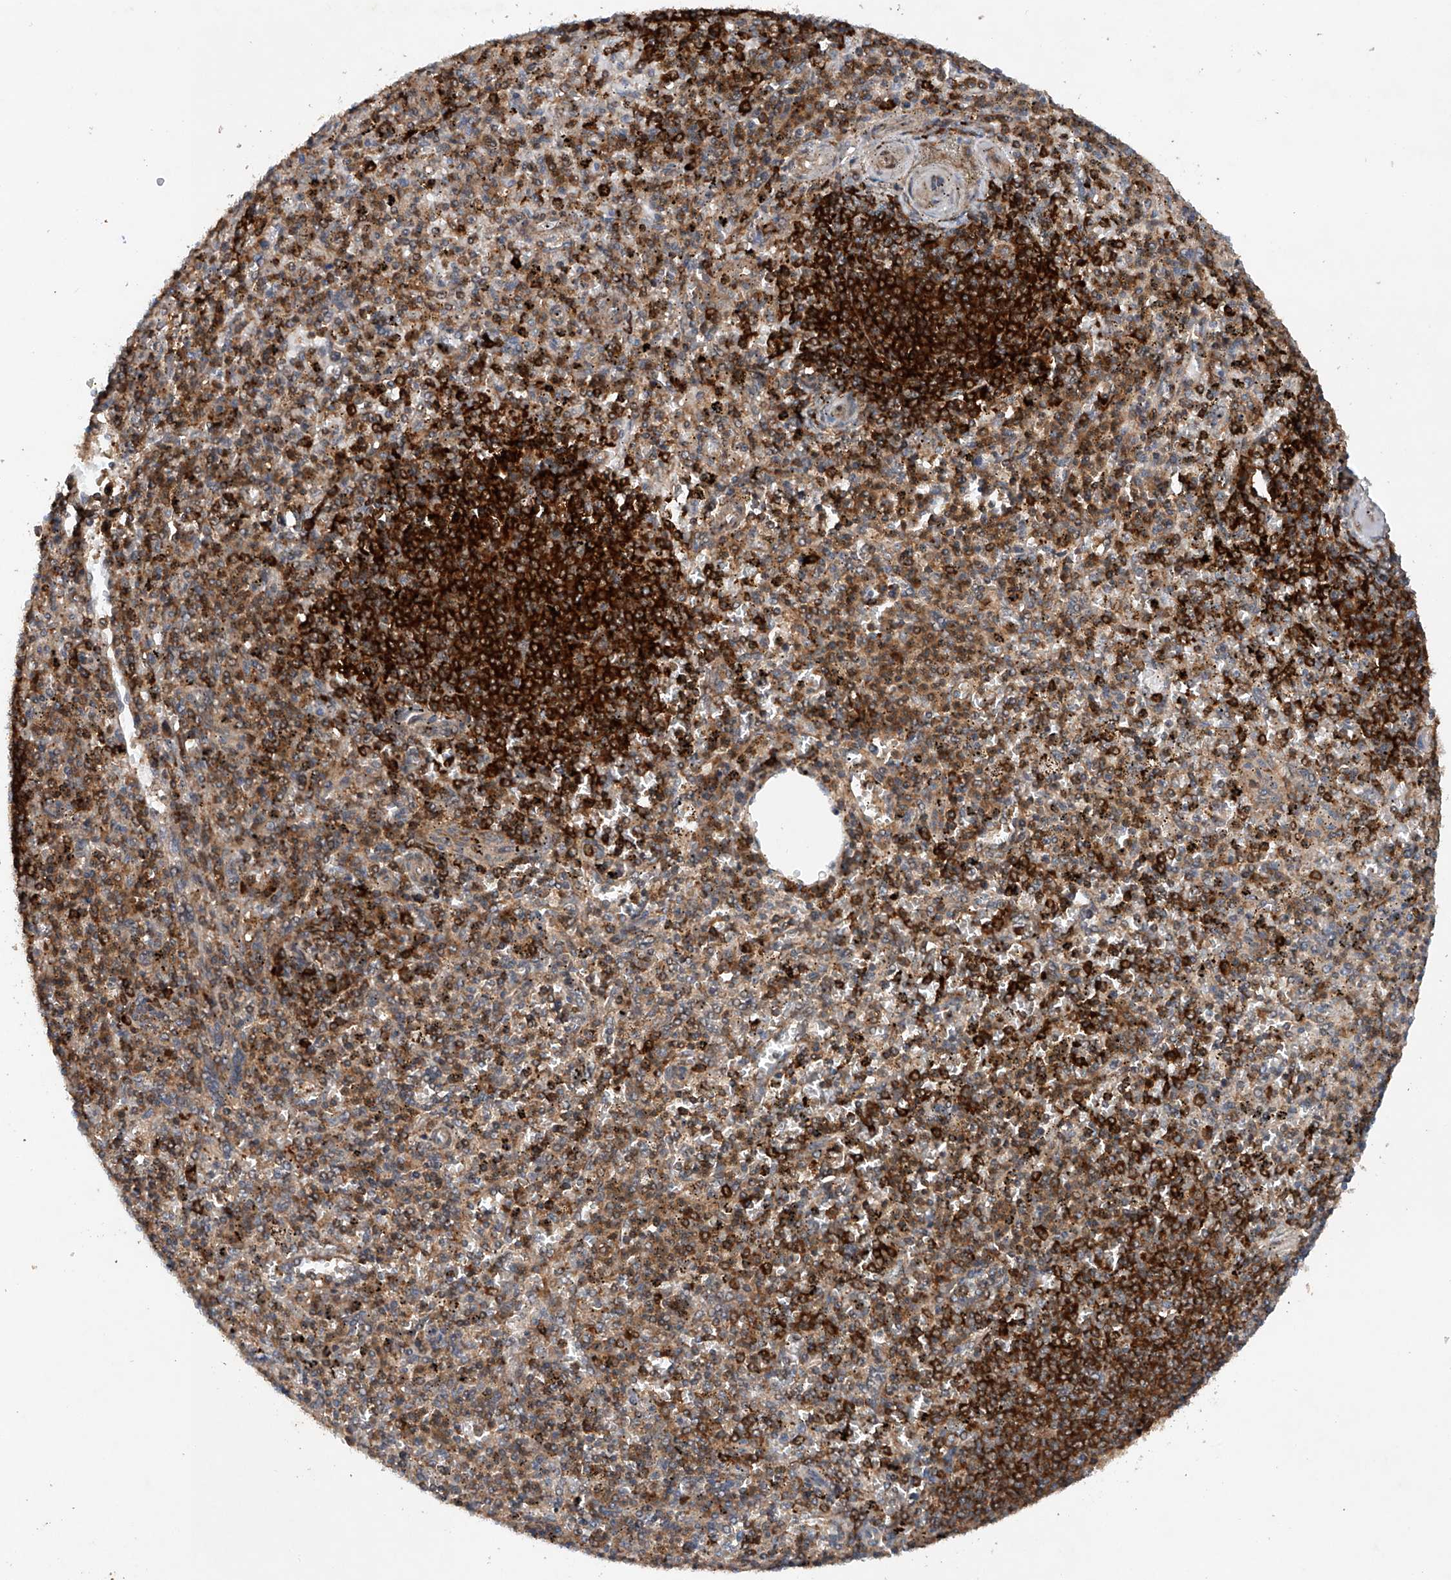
{"staining": {"intensity": "strong", "quantity": "25%-75%", "location": "cytoplasmic/membranous"}, "tissue": "spleen", "cell_type": "Cells in red pulp", "image_type": "normal", "snomed": [{"axis": "morphology", "description": "Normal tissue, NOS"}, {"axis": "topography", "description": "Spleen"}], "caption": "There is high levels of strong cytoplasmic/membranous staining in cells in red pulp of normal spleen, as demonstrated by immunohistochemical staining (brown color).", "gene": "CEP85L", "patient": {"sex": "male", "age": 72}}